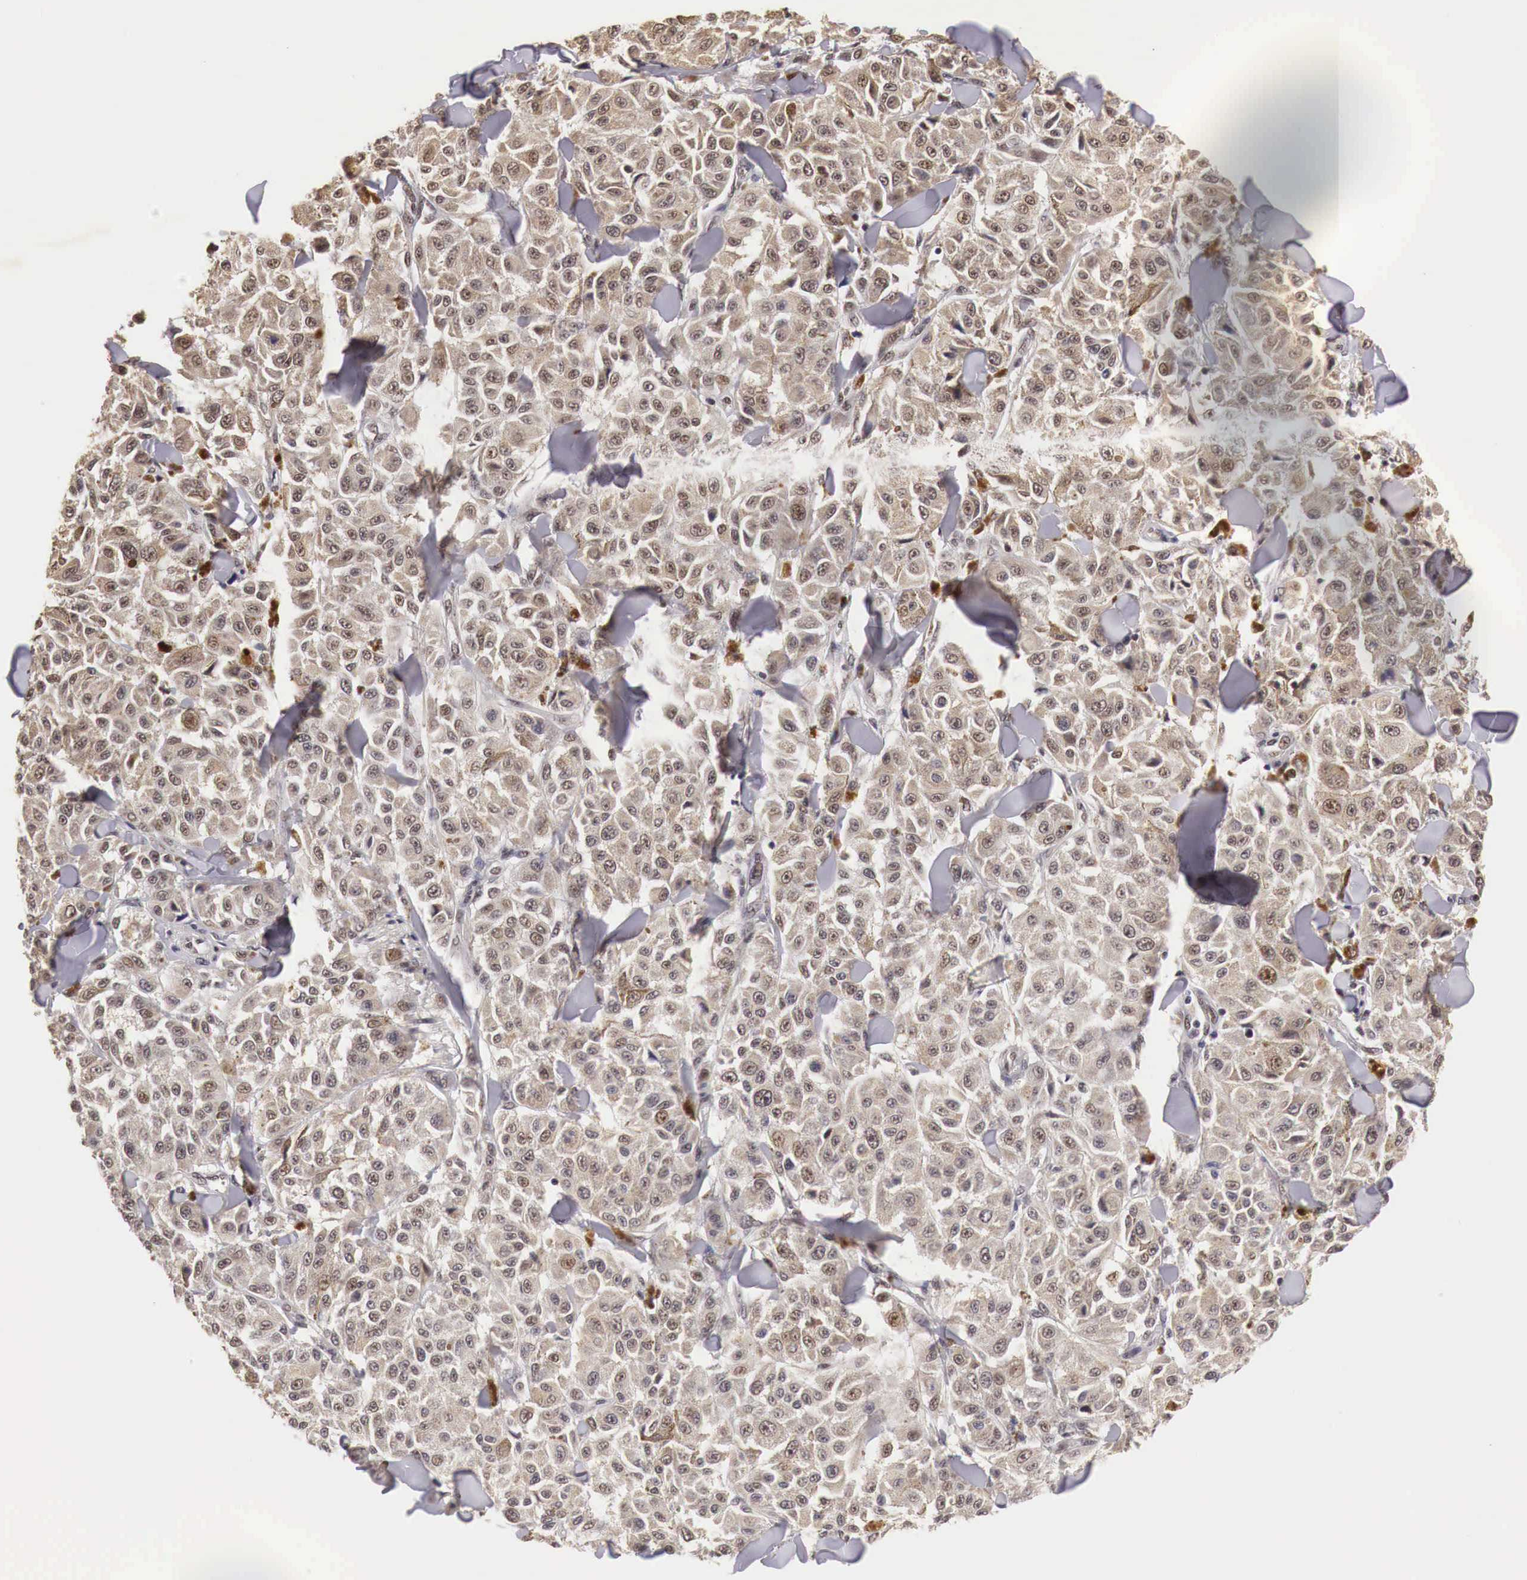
{"staining": {"intensity": "moderate", "quantity": ">75%", "location": "cytoplasmic/membranous,nuclear"}, "tissue": "melanoma", "cell_type": "Tumor cells", "image_type": "cancer", "snomed": [{"axis": "morphology", "description": "Malignant melanoma, NOS"}, {"axis": "topography", "description": "Skin"}], "caption": "A medium amount of moderate cytoplasmic/membranous and nuclear staining is present in approximately >75% of tumor cells in malignant melanoma tissue.", "gene": "GPKOW", "patient": {"sex": "female", "age": 64}}